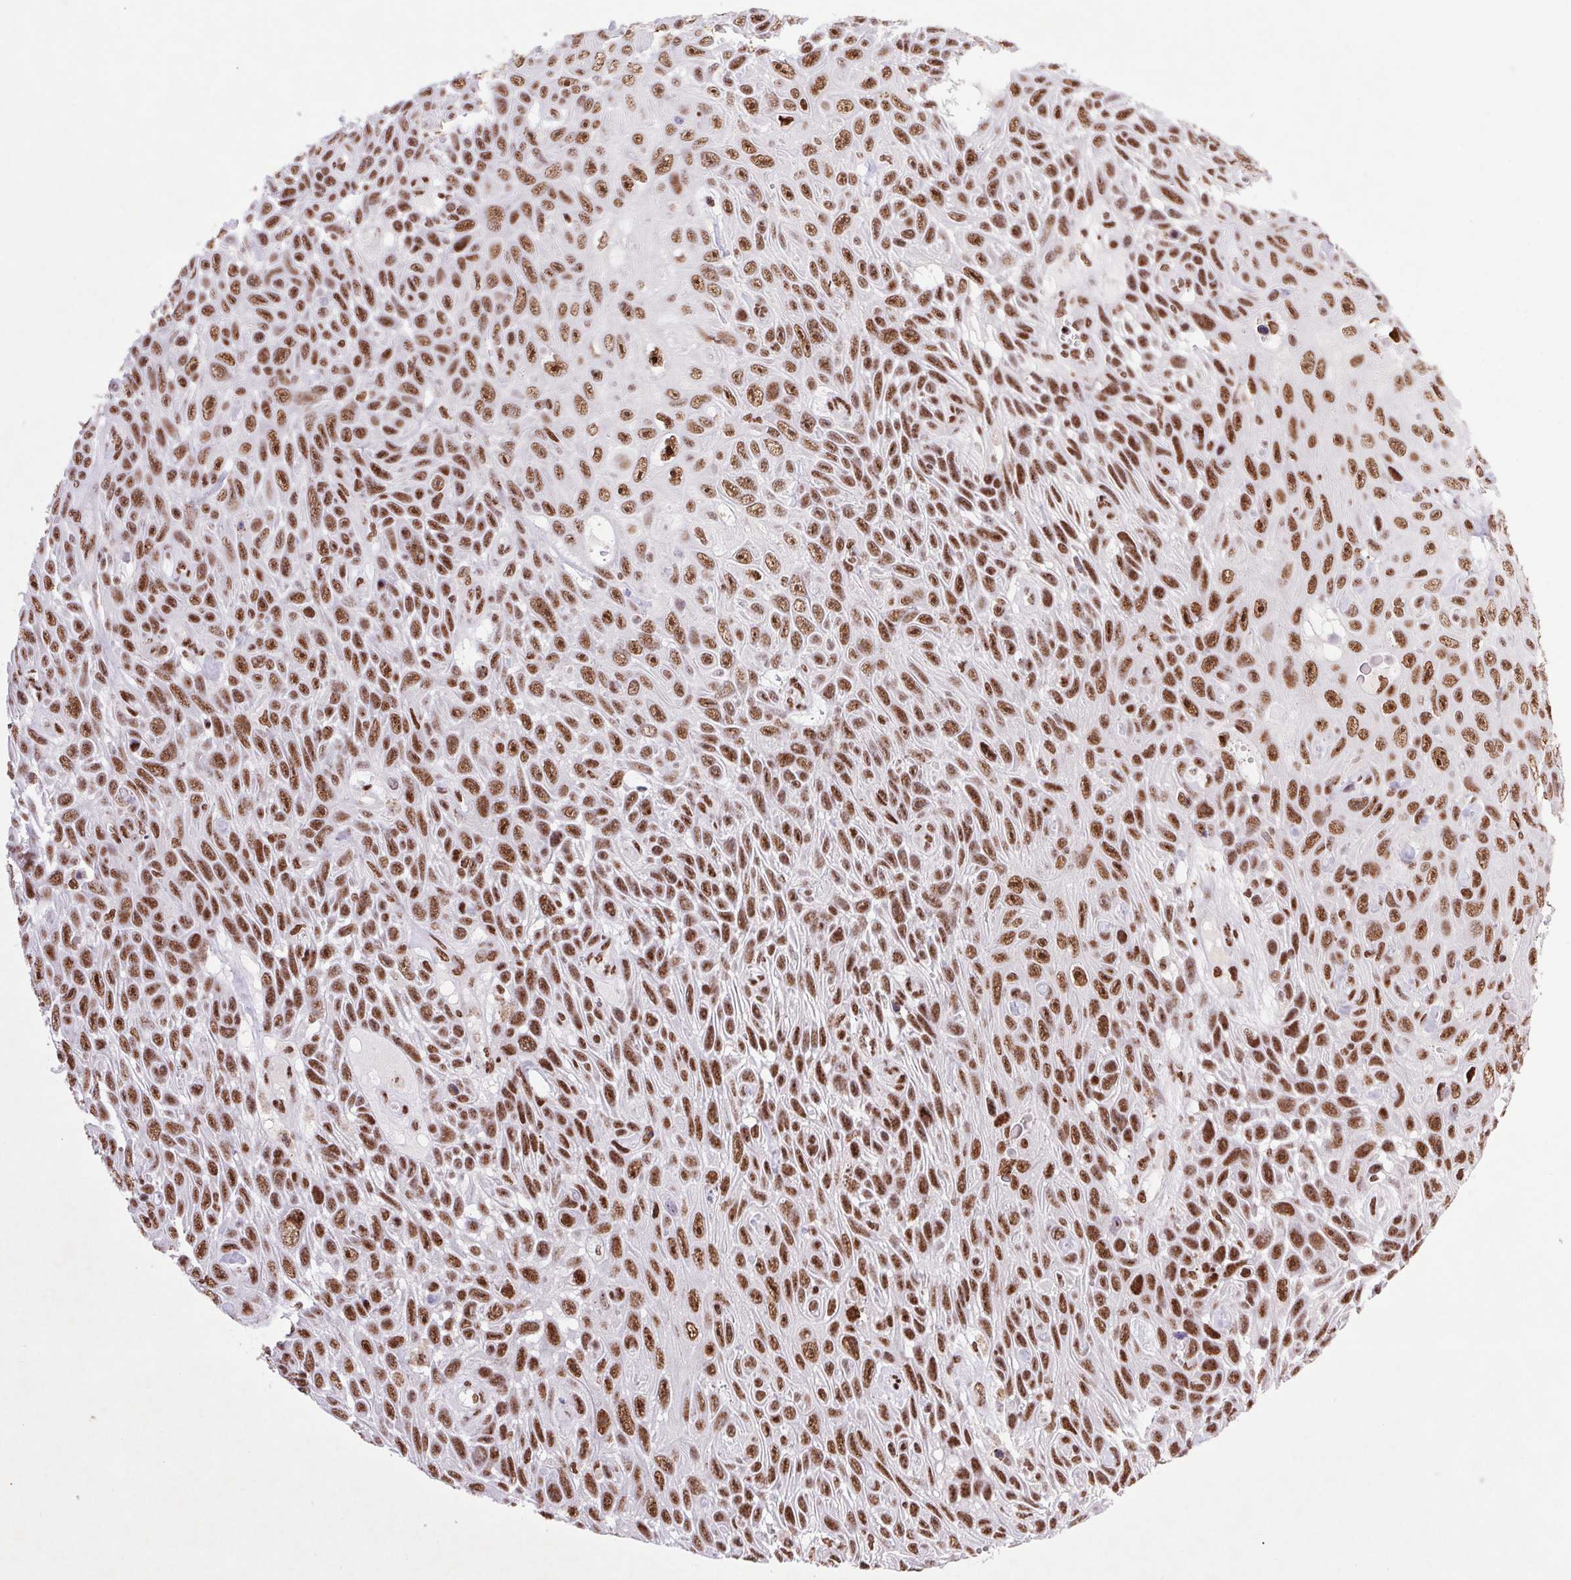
{"staining": {"intensity": "strong", "quantity": ">75%", "location": "nuclear"}, "tissue": "skin cancer", "cell_type": "Tumor cells", "image_type": "cancer", "snomed": [{"axis": "morphology", "description": "Squamous cell carcinoma, NOS"}, {"axis": "topography", "description": "Skin"}], "caption": "Immunohistochemical staining of human skin cancer (squamous cell carcinoma) exhibits high levels of strong nuclear expression in about >75% of tumor cells. (DAB (3,3'-diaminobenzidine) = brown stain, brightfield microscopy at high magnification).", "gene": "LDLRAD4", "patient": {"sex": "male", "age": 82}}